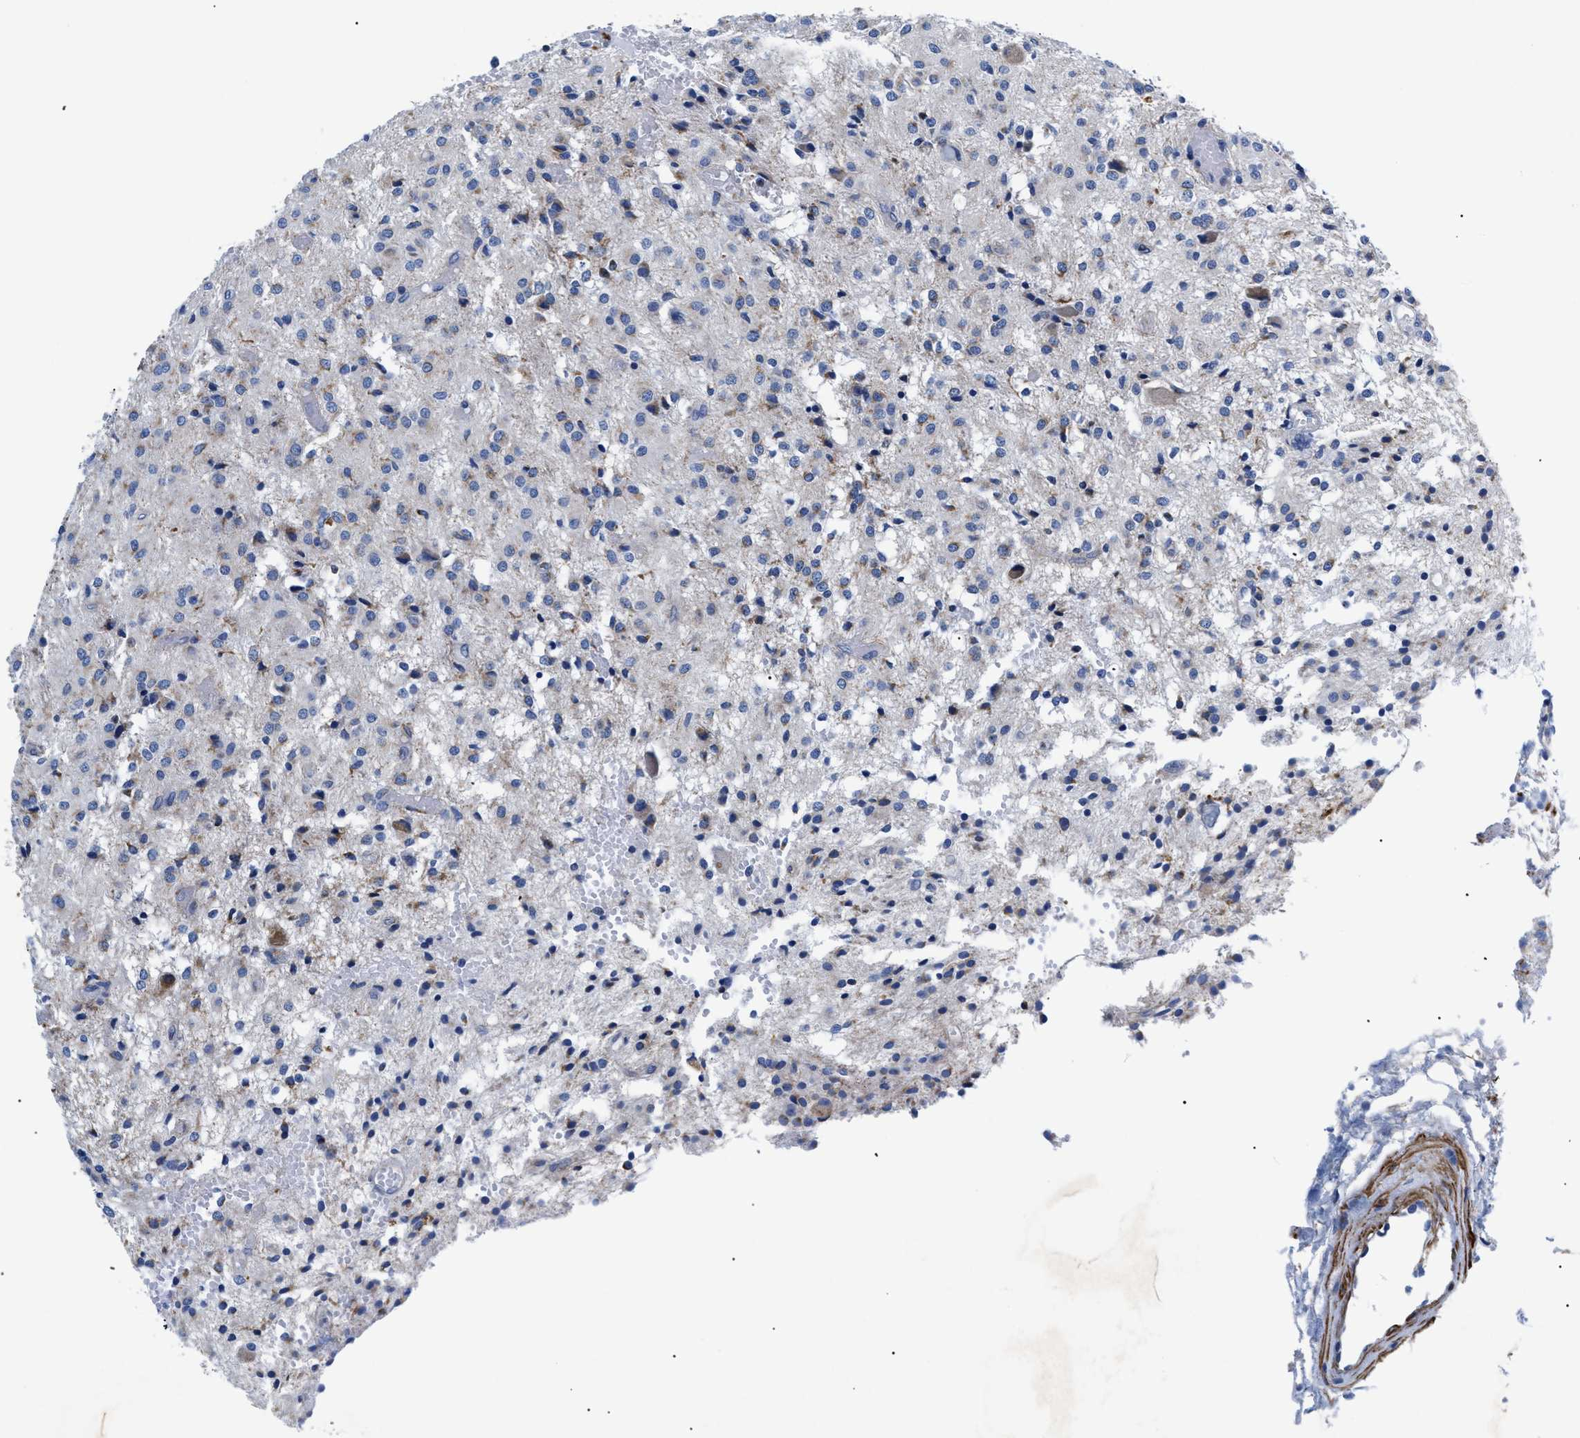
{"staining": {"intensity": "moderate", "quantity": "<25%", "location": "cytoplasmic/membranous"}, "tissue": "glioma", "cell_type": "Tumor cells", "image_type": "cancer", "snomed": [{"axis": "morphology", "description": "Glioma, malignant, High grade"}, {"axis": "topography", "description": "Brain"}], "caption": "Moderate cytoplasmic/membranous expression is present in approximately <25% of tumor cells in glioma.", "gene": "GPR149", "patient": {"sex": "female", "age": 59}}